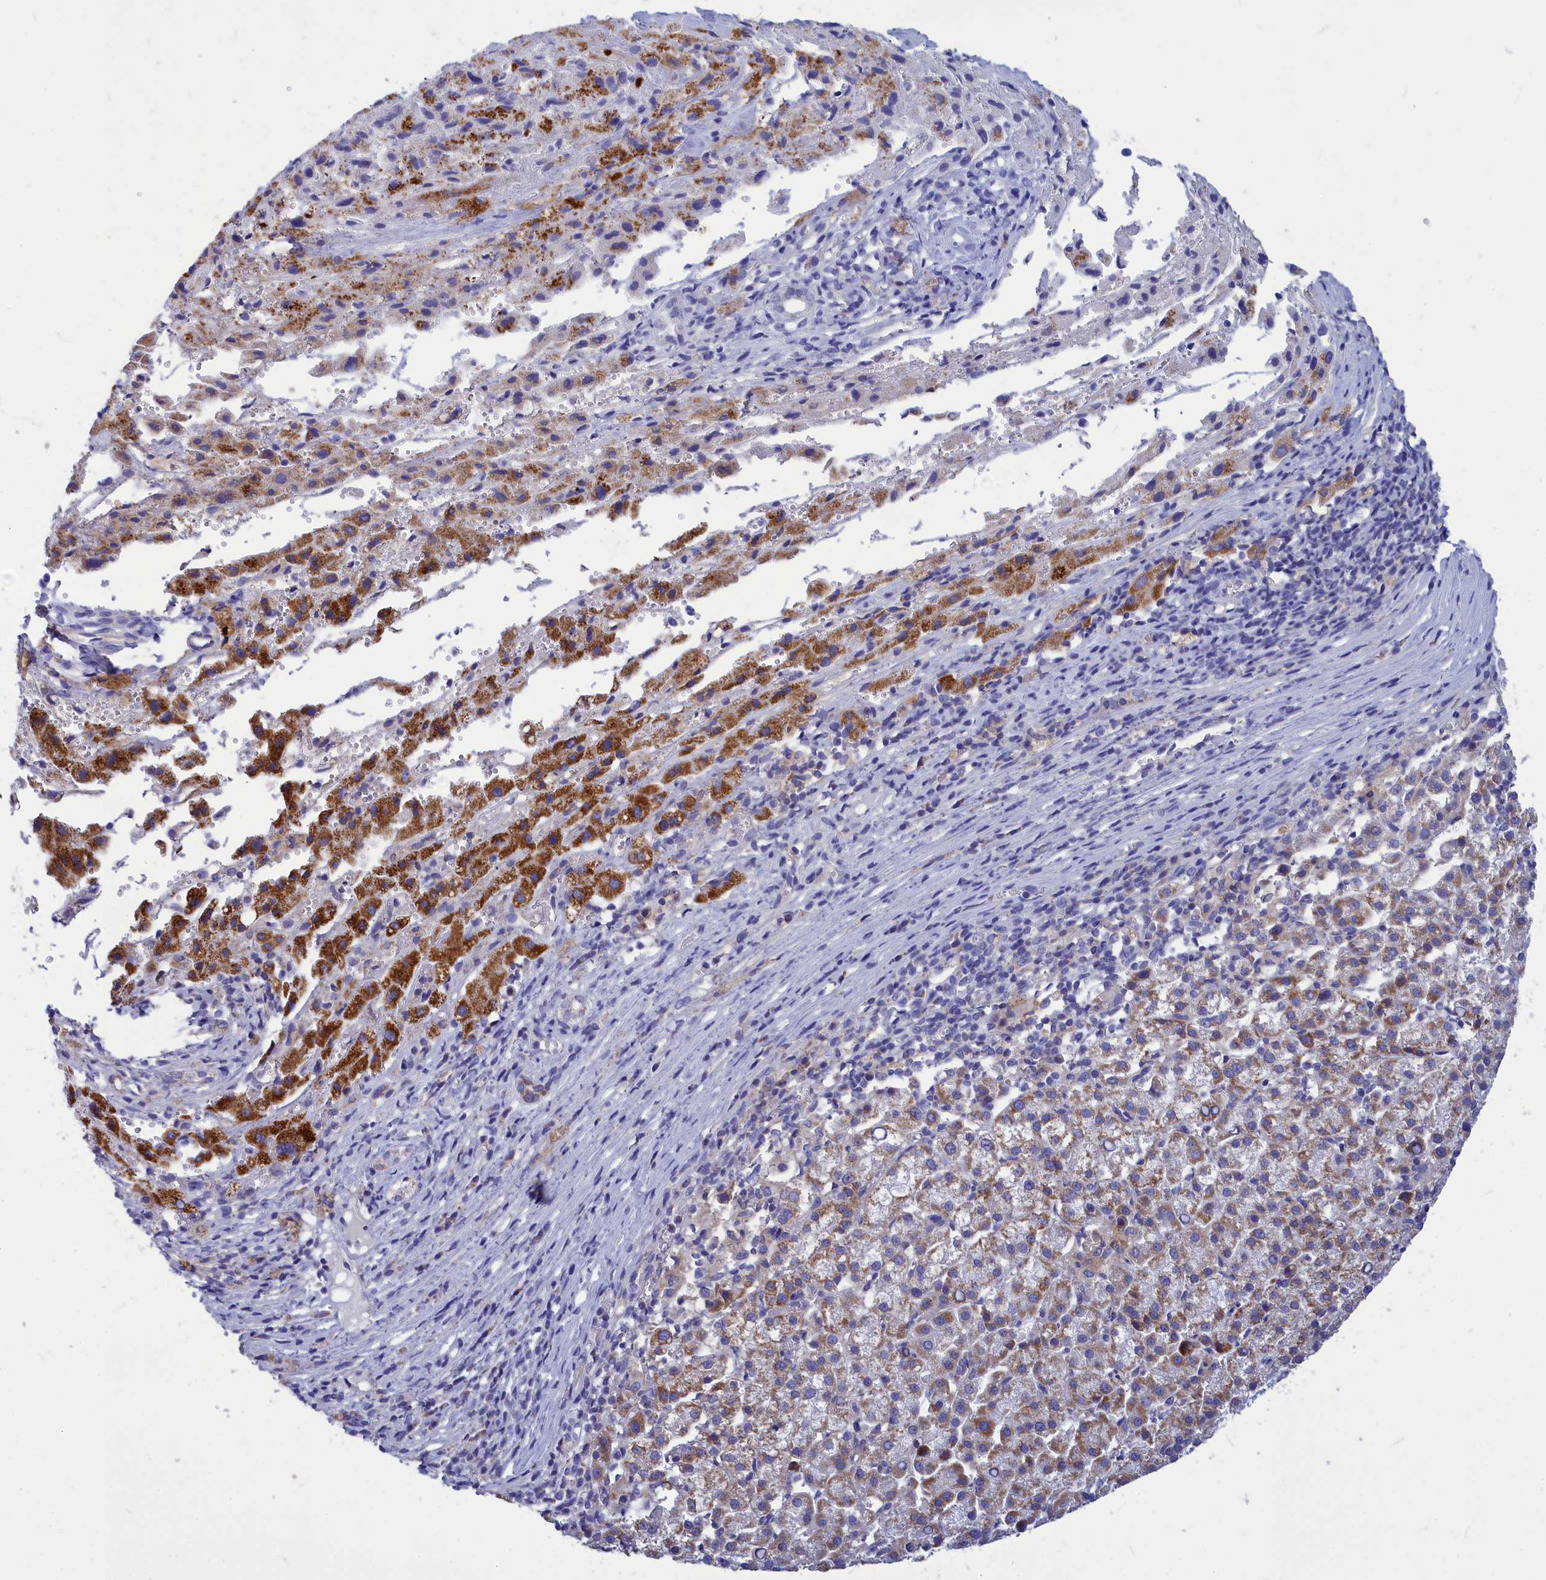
{"staining": {"intensity": "moderate", "quantity": ">75%", "location": "cytoplasmic/membranous"}, "tissue": "liver cancer", "cell_type": "Tumor cells", "image_type": "cancer", "snomed": [{"axis": "morphology", "description": "Carcinoma, Hepatocellular, NOS"}, {"axis": "topography", "description": "Liver"}], "caption": "Human liver hepatocellular carcinoma stained for a protein (brown) exhibits moderate cytoplasmic/membranous positive staining in approximately >75% of tumor cells.", "gene": "CCRL2", "patient": {"sex": "female", "age": 58}}